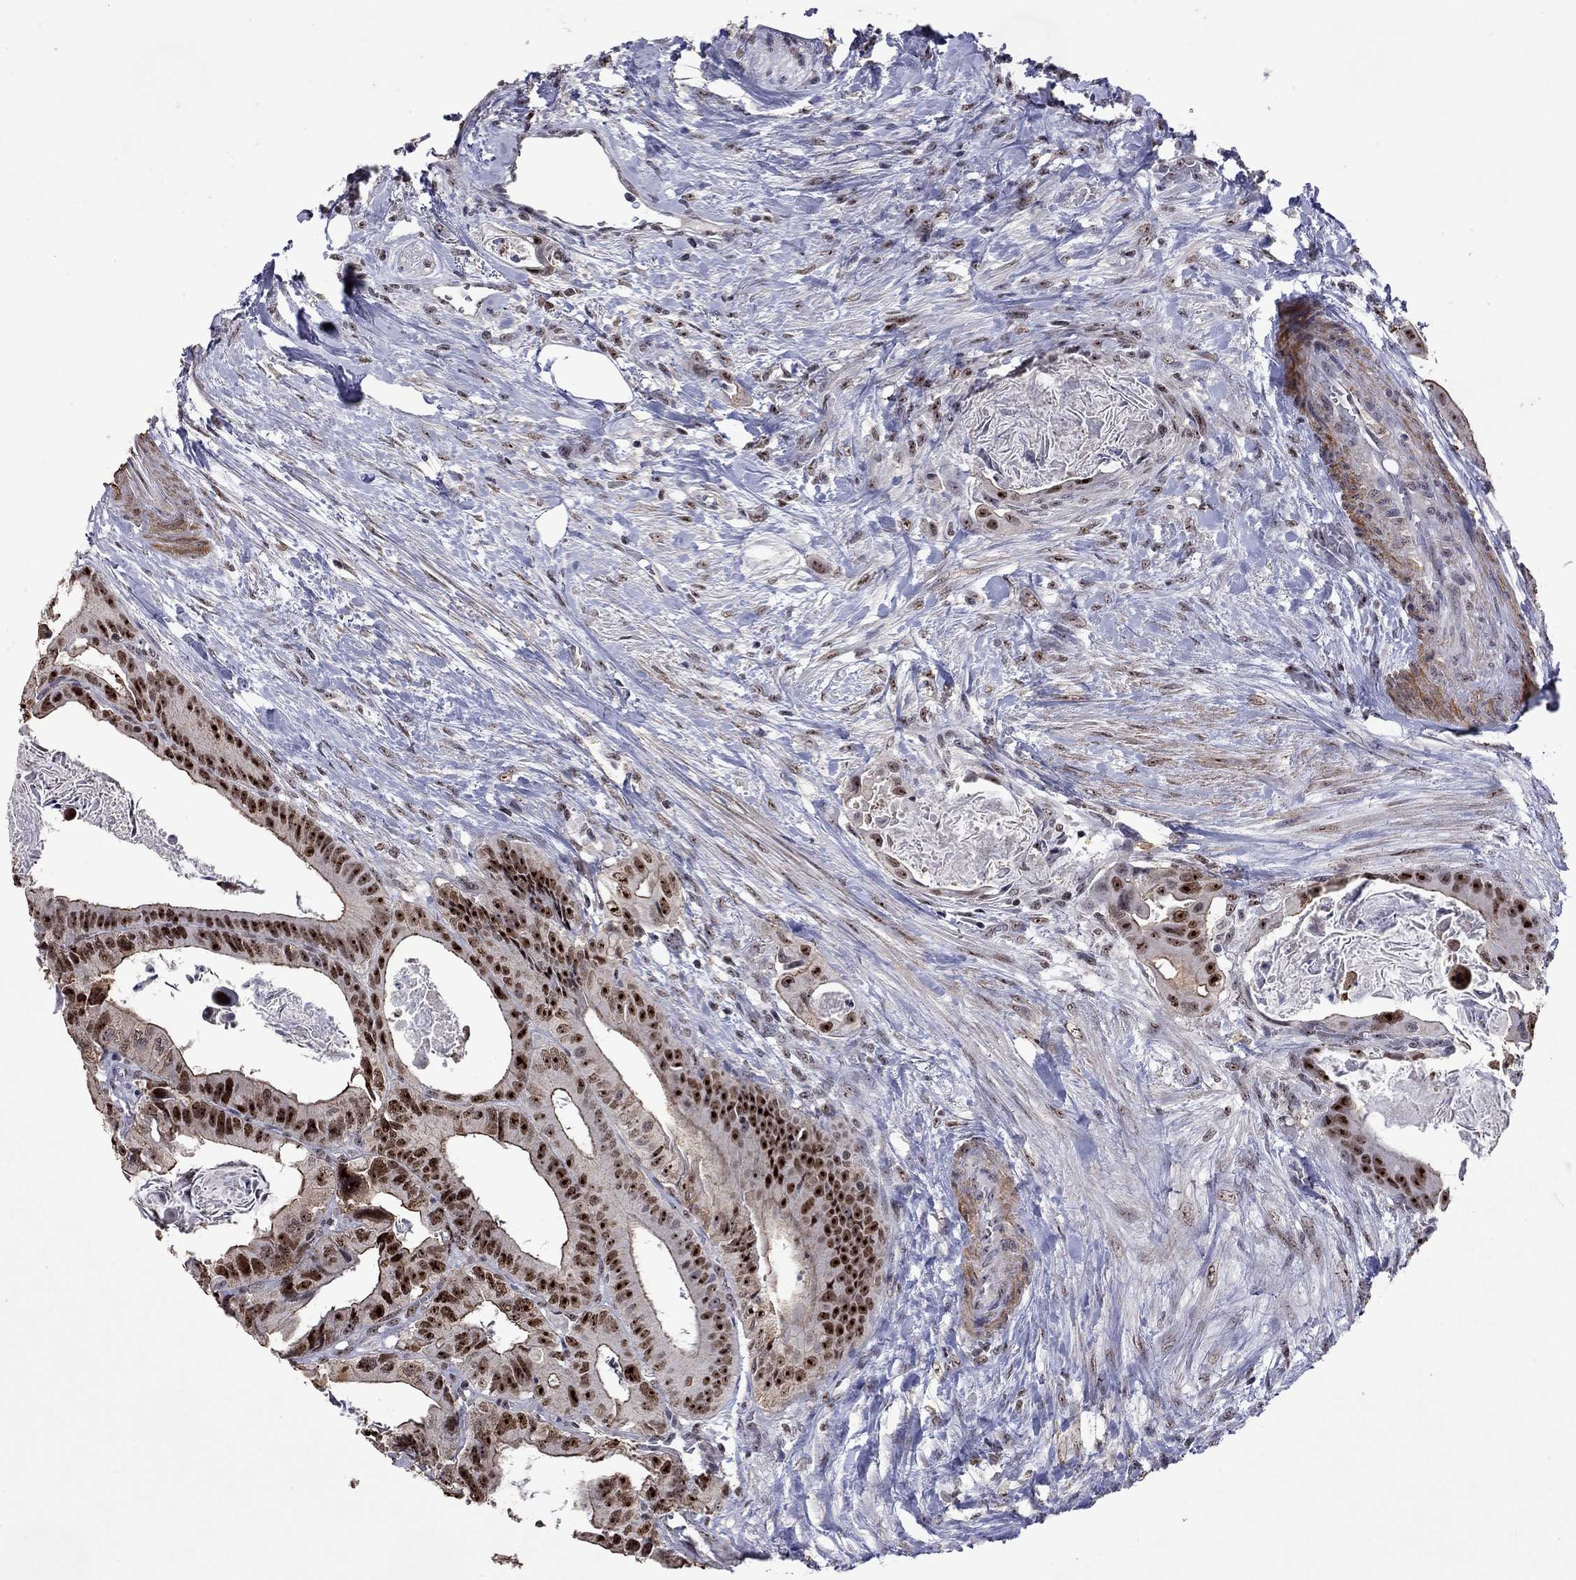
{"staining": {"intensity": "strong", "quantity": ">75%", "location": "cytoplasmic/membranous,nuclear"}, "tissue": "colorectal cancer", "cell_type": "Tumor cells", "image_type": "cancer", "snomed": [{"axis": "morphology", "description": "Adenocarcinoma, NOS"}, {"axis": "topography", "description": "Rectum"}], "caption": "There is high levels of strong cytoplasmic/membranous and nuclear positivity in tumor cells of colorectal cancer, as demonstrated by immunohistochemical staining (brown color).", "gene": "SPOUT1", "patient": {"sex": "male", "age": 64}}